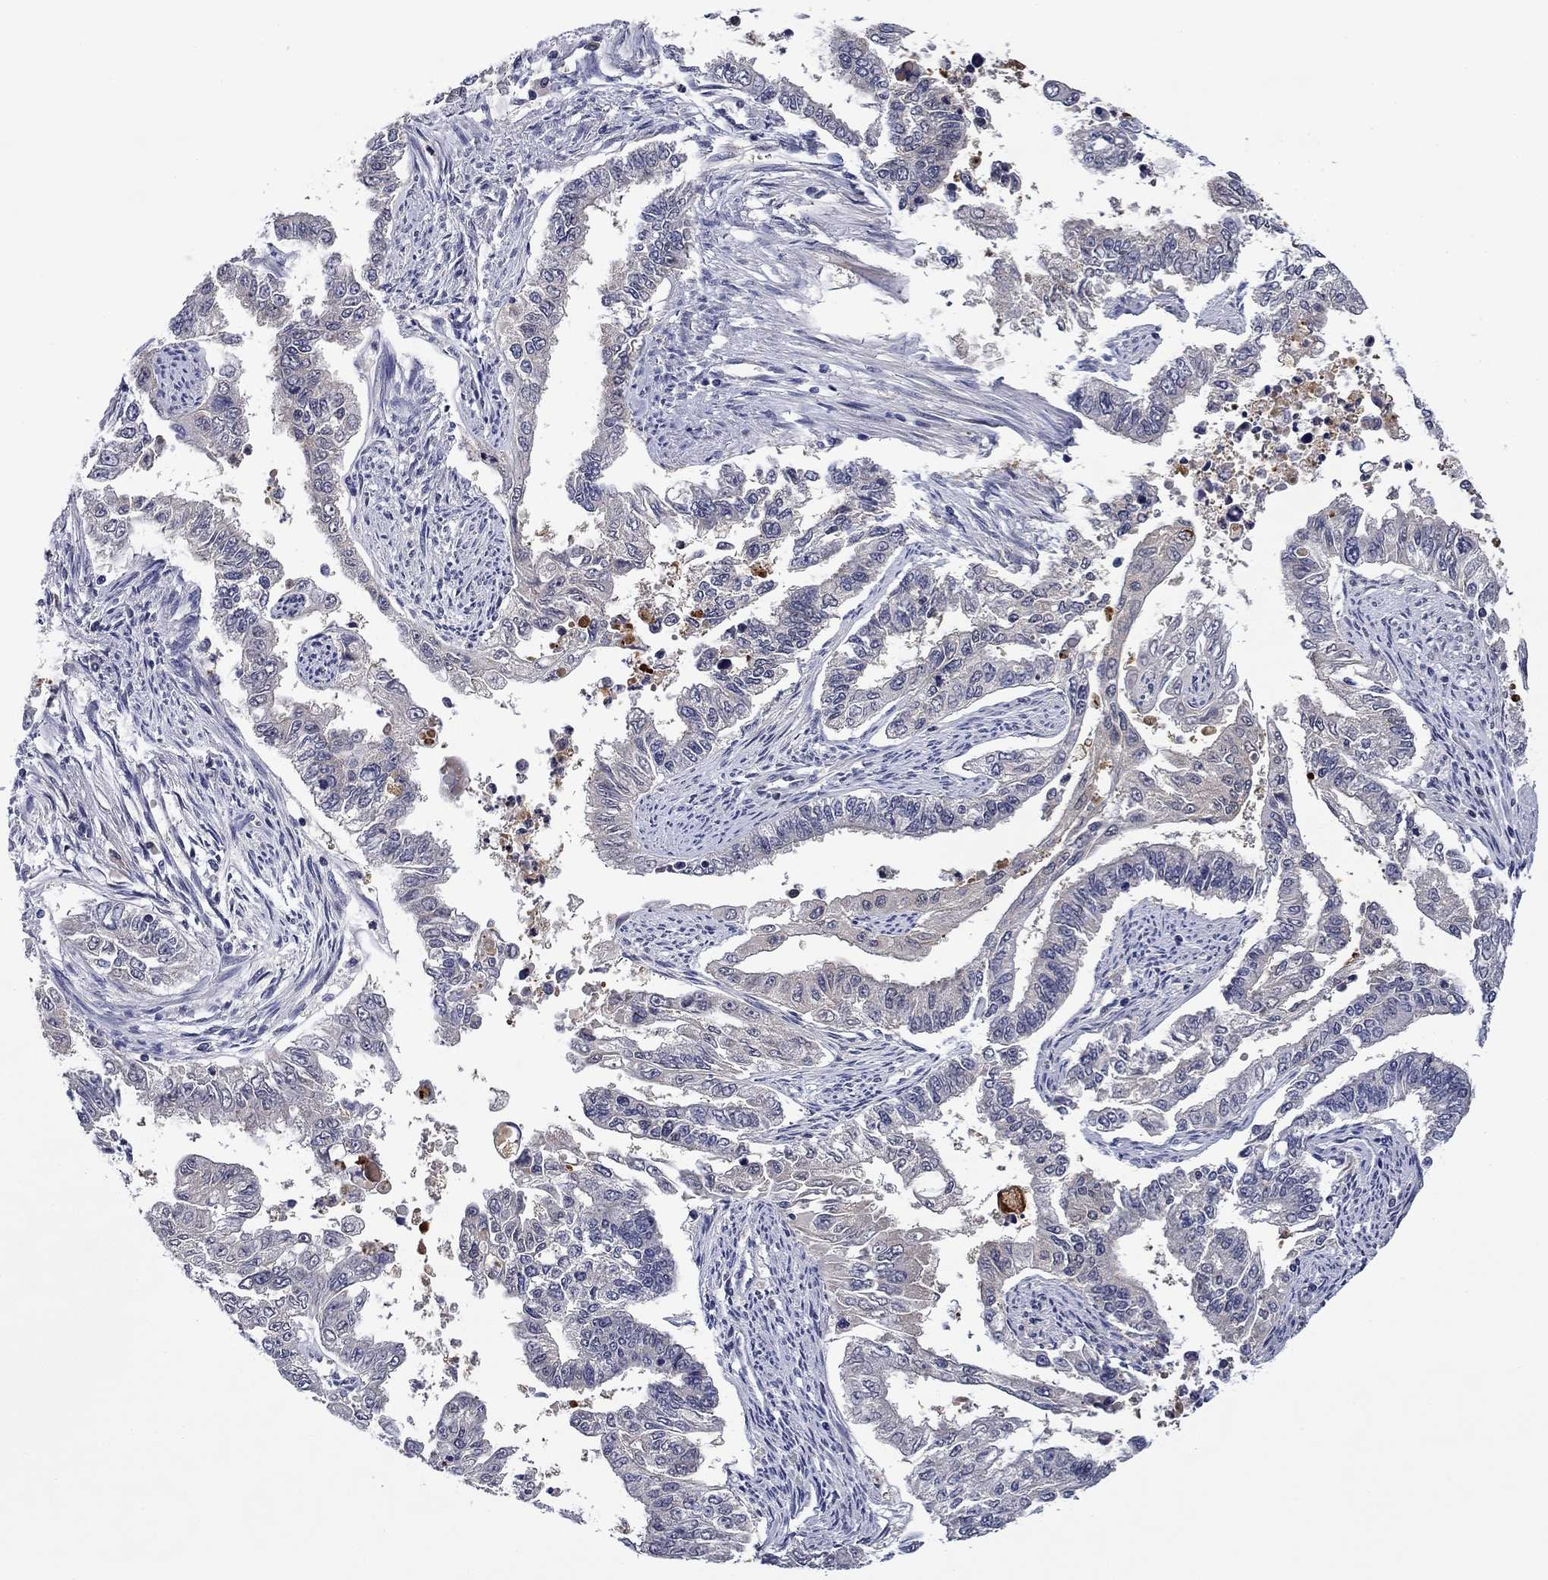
{"staining": {"intensity": "negative", "quantity": "none", "location": "none"}, "tissue": "endometrial cancer", "cell_type": "Tumor cells", "image_type": "cancer", "snomed": [{"axis": "morphology", "description": "Adenocarcinoma, NOS"}, {"axis": "topography", "description": "Uterus"}], "caption": "This is a histopathology image of immunohistochemistry (IHC) staining of endometrial cancer, which shows no expression in tumor cells. (DAB immunohistochemistry, high magnification).", "gene": "DDTL", "patient": {"sex": "female", "age": 59}}